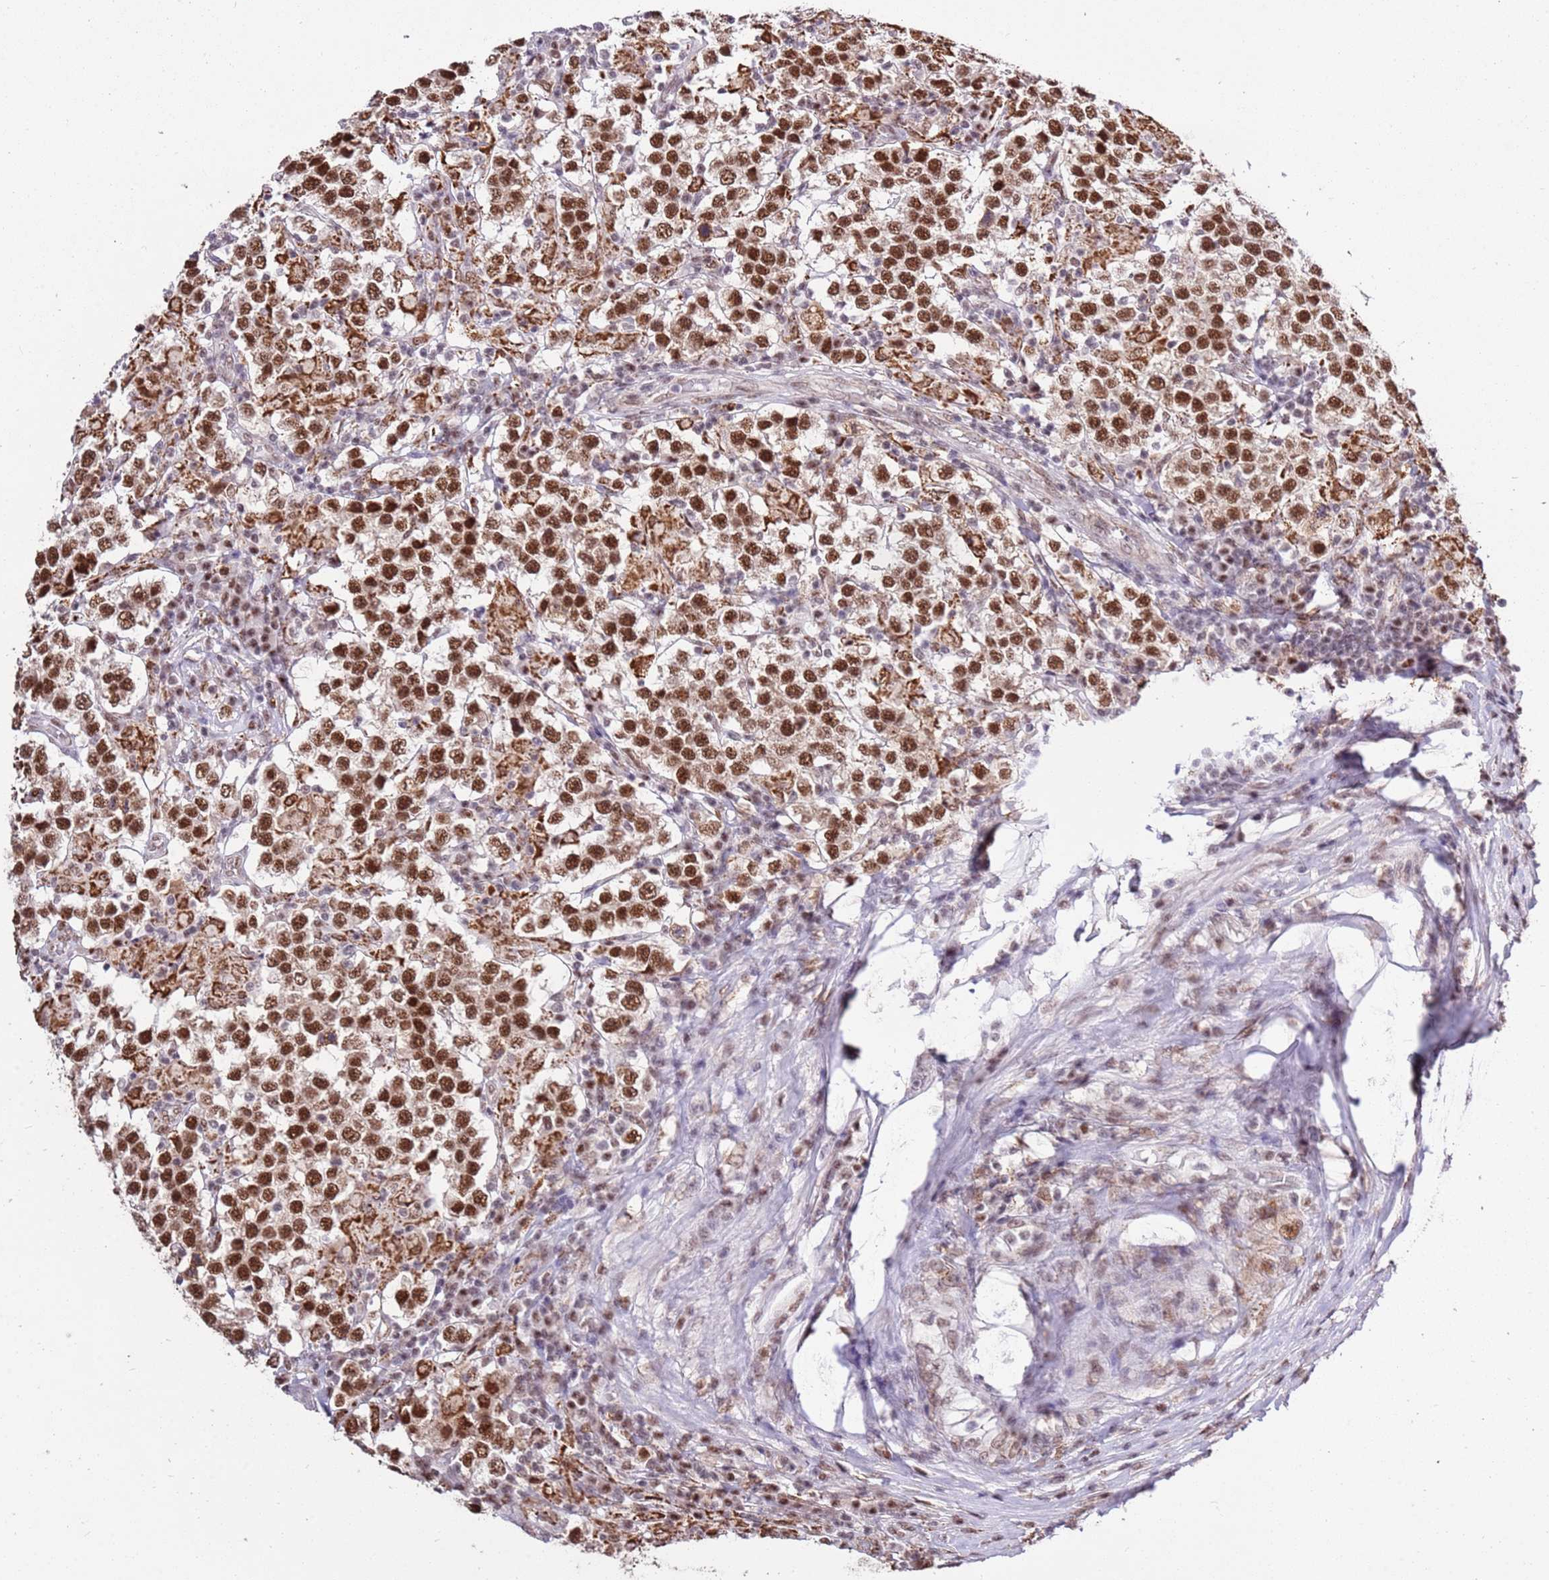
{"staining": {"intensity": "strong", "quantity": ">75%", "location": "nuclear"}, "tissue": "testis cancer", "cell_type": "Tumor cells", "image_type": "cancer", "snomed": [{"axis": "morphology", "description": "Seminoma, NOS"}, {"axis": "morphology", "description": "Carcinoma, Embryonal, NOS"}, {"axis": "topography", "description": "Testis"}], "caption": "Human testis seminoma stained with a brown dye shows strong nuclear positive positivity in about >75% of tumor cells.", "gene": "AKAP8L", "patient": {"sex": "male", "age": 41}}